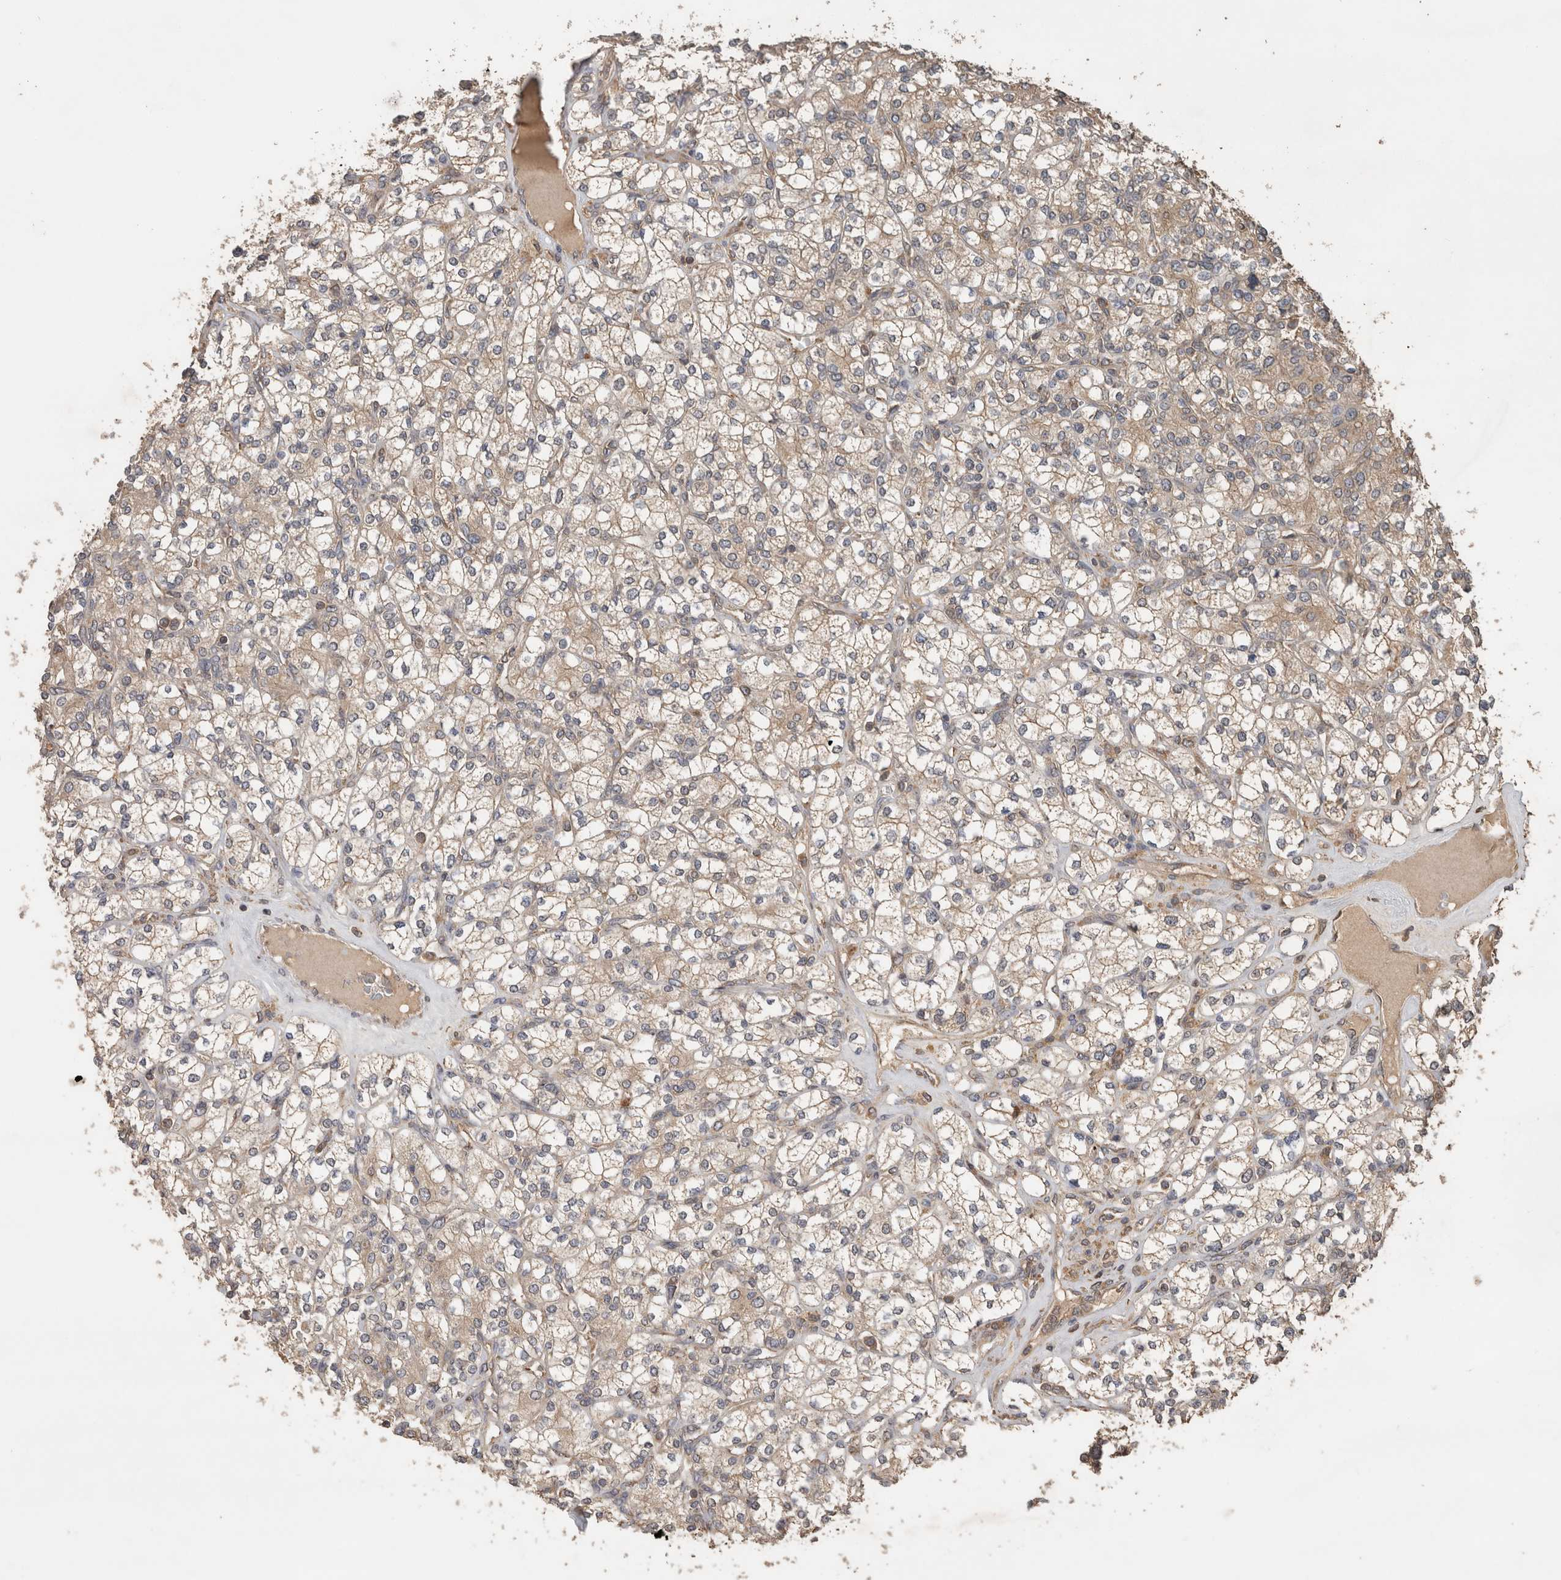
{"staining": {"intensity": "weak", "quantity": ">75%", "location": "cytoplasmic/membranous"}, "tissue": "renal cancer", "cell_type": "Tumor cells", "image_type": "cancer", "snomed": [{"axis": "morphology", "description": "Adenocarcinoma, NOS"}, {"axis": "topography", "description": "Kidney"}], "caption": "Immunohistochemical staining of human renal cancer (adenocarcinoma) reveals weak cytoplasmic/membranous protein expression in about >75% of tumor cells.", "gene": "OTUD7B", "patient": {"sex": "male", "age": 77}}